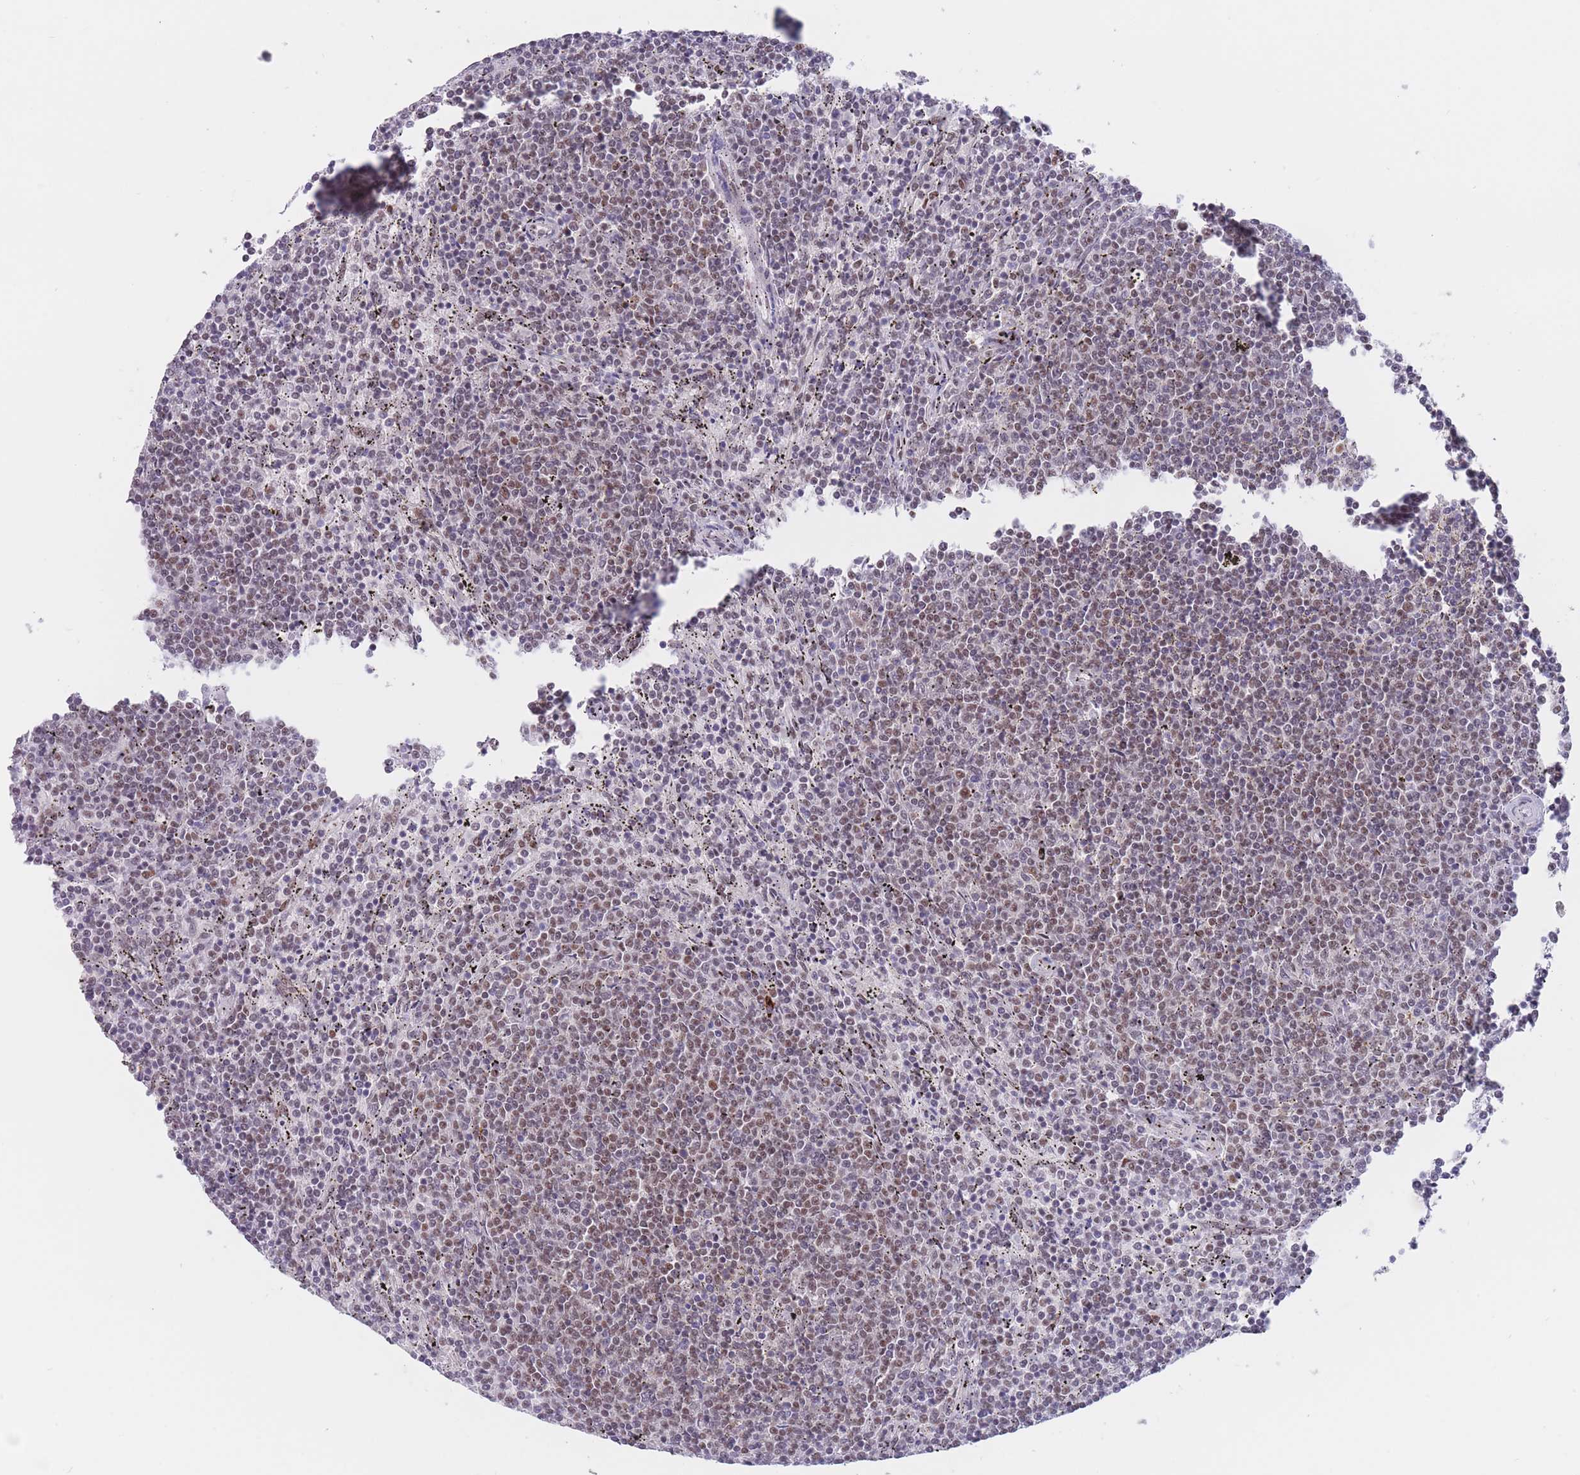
{"staining": {"intensity": "weak", "quantity": "25%-75%", "location": "nuclear"}, "tissue": "lymphoma", "cell_type": "Tumor cells", "image_type": "cancer", "snomed": [{"axis": "morphology", "description": "Malignant lymphoma, non-Hodgkin's type, Low grade"}, {"axis": "topography", "description": "Spleen"}], "caption": "Tumor cells exhibit low levels of weak nuclear staining in about 25%-75% of cells in human low-grade malignant lymphoma, non-Hodgkin's type.", "gene": "SMAD9", "patient": {"sex": "female", "age": 50}}